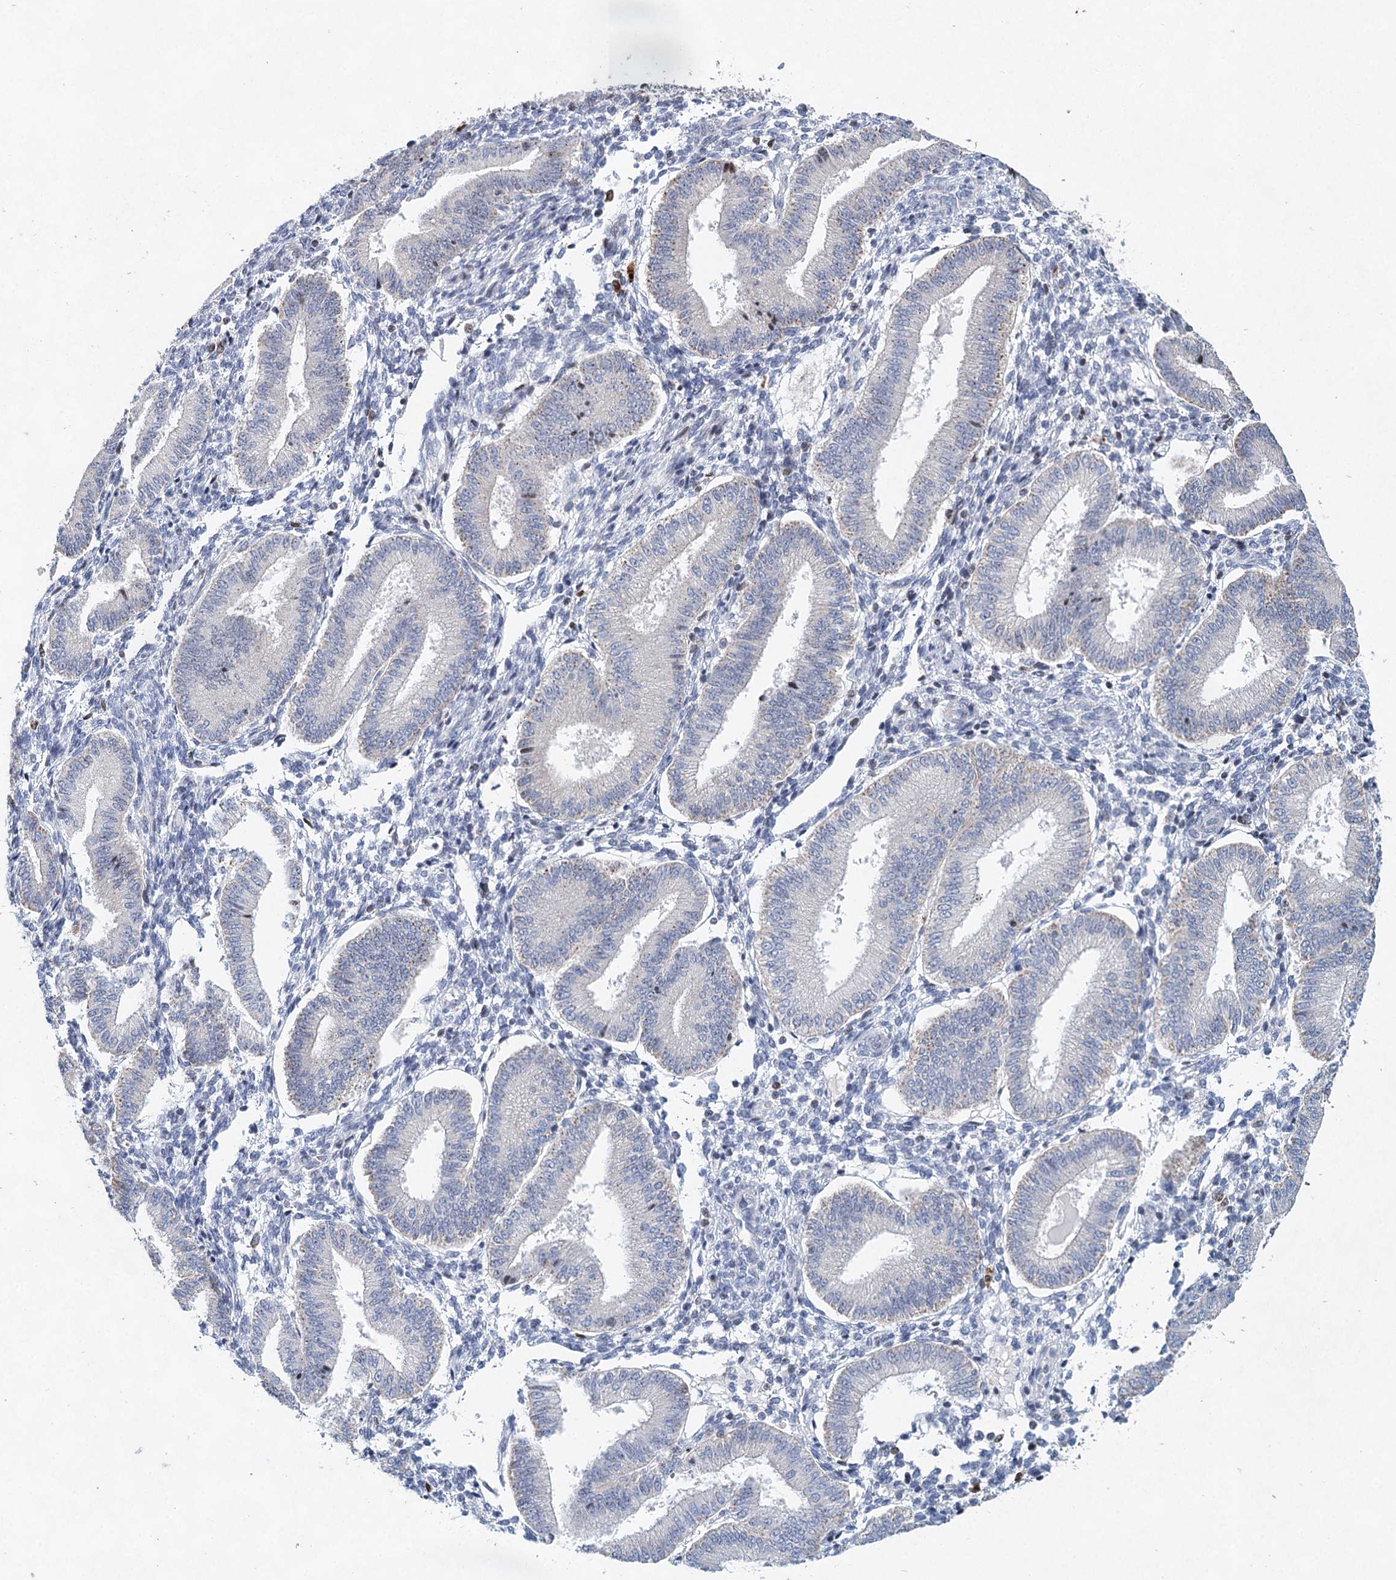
{"staining": {"intensity": "moderate", "quantity": "<25%", "location": "cytoplasmic/membranous"}, "tissue": "endometrium", "cell_type": "Cells in endometrial stroma", "image_type": "normal", "snomed": [{"axis": "morphology", "description": "Normal tissue, NOS"}, {"axis": "topography", "description": "Endometrium"}], "caption": "Endometrium stained for a protein (brown) reveals moderate cytoplasmic/membranous positive staining in approximately <25% of cells in endometrial stroma.", "gene": "XPO6", "patient": {"sex": "female", "age": 39}}